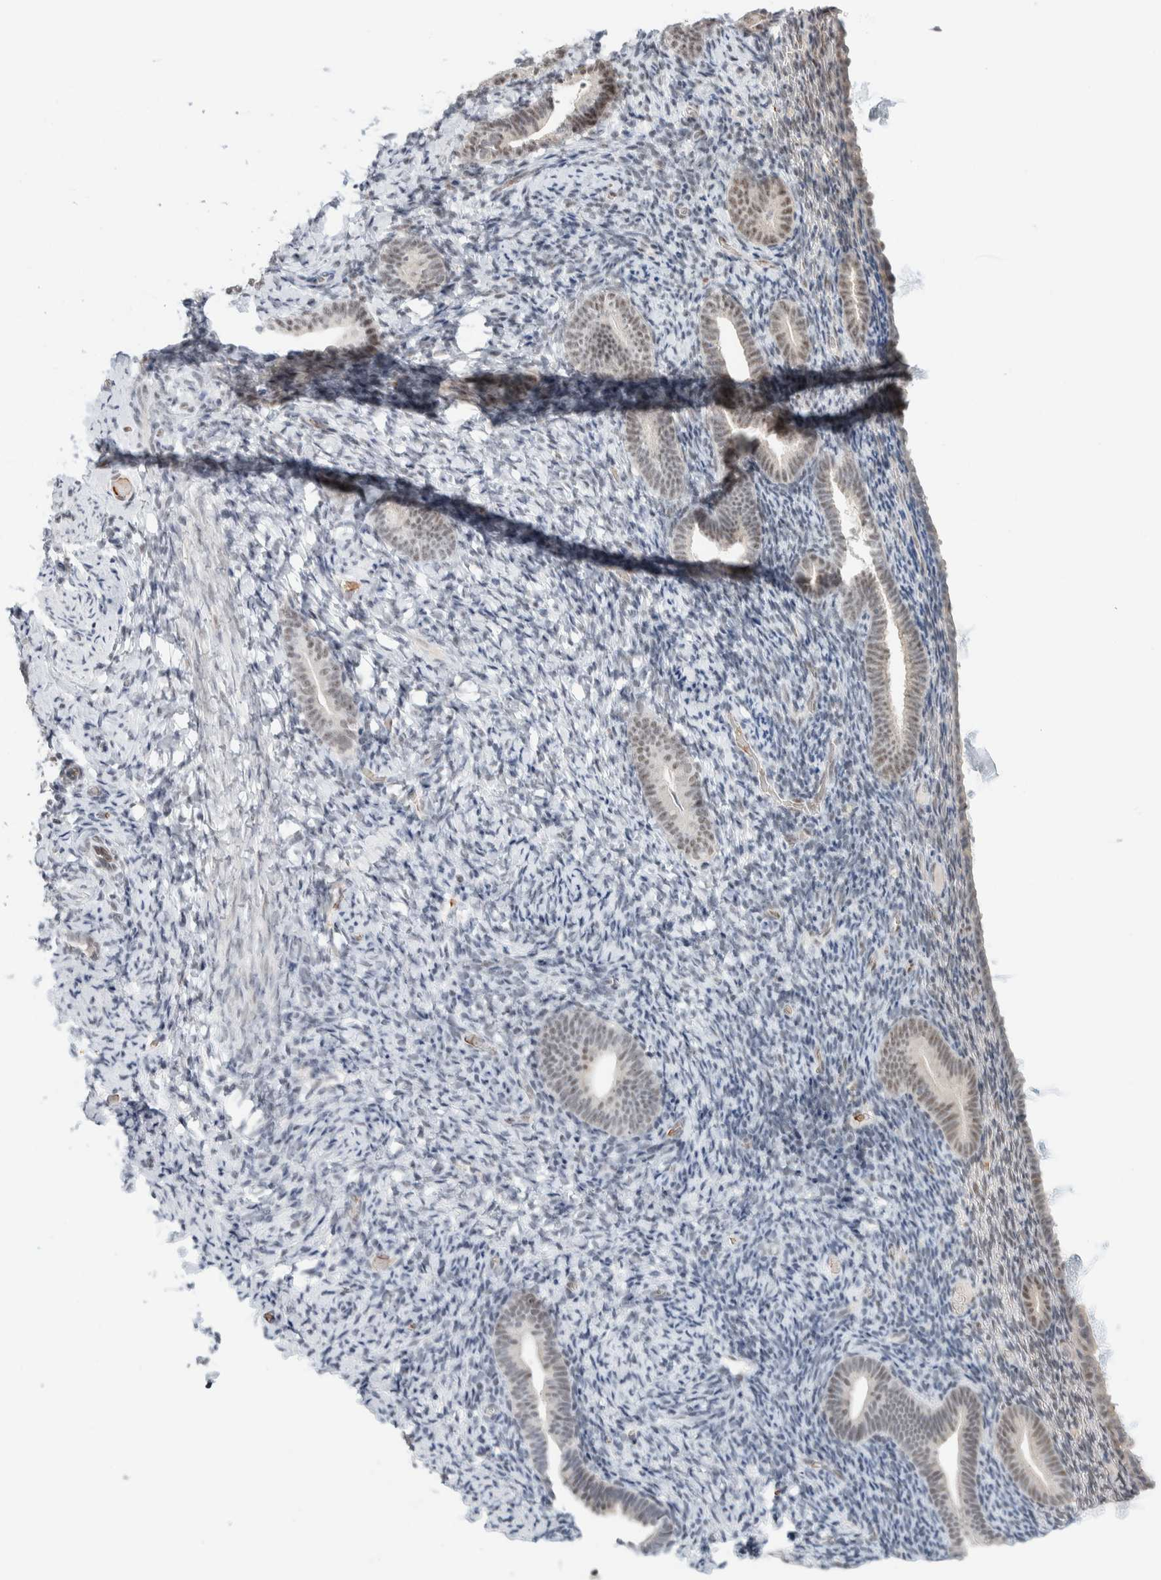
{"staining": {"intensity": "moderate", "quantity": "<25%", "location": "nuclear"}, "tissue": "endometrium", "cell_type": "Cells in endometrial stroma", "image_type": "normal", "snomed": [{"axis": "morphology", "description": "Normal tissue, NOS"}, {"axis": "topography", "description": "Endometrium"}], "caption": "A high-resolution histopathology image shows immunohistochemistry staining of benign endometrium, which shows moderate nuclear positivity in approximately <25% of cells in endometrial stroma.", "gene": "ZBTB2", "patient": {"sex": "female", "age": 51}}